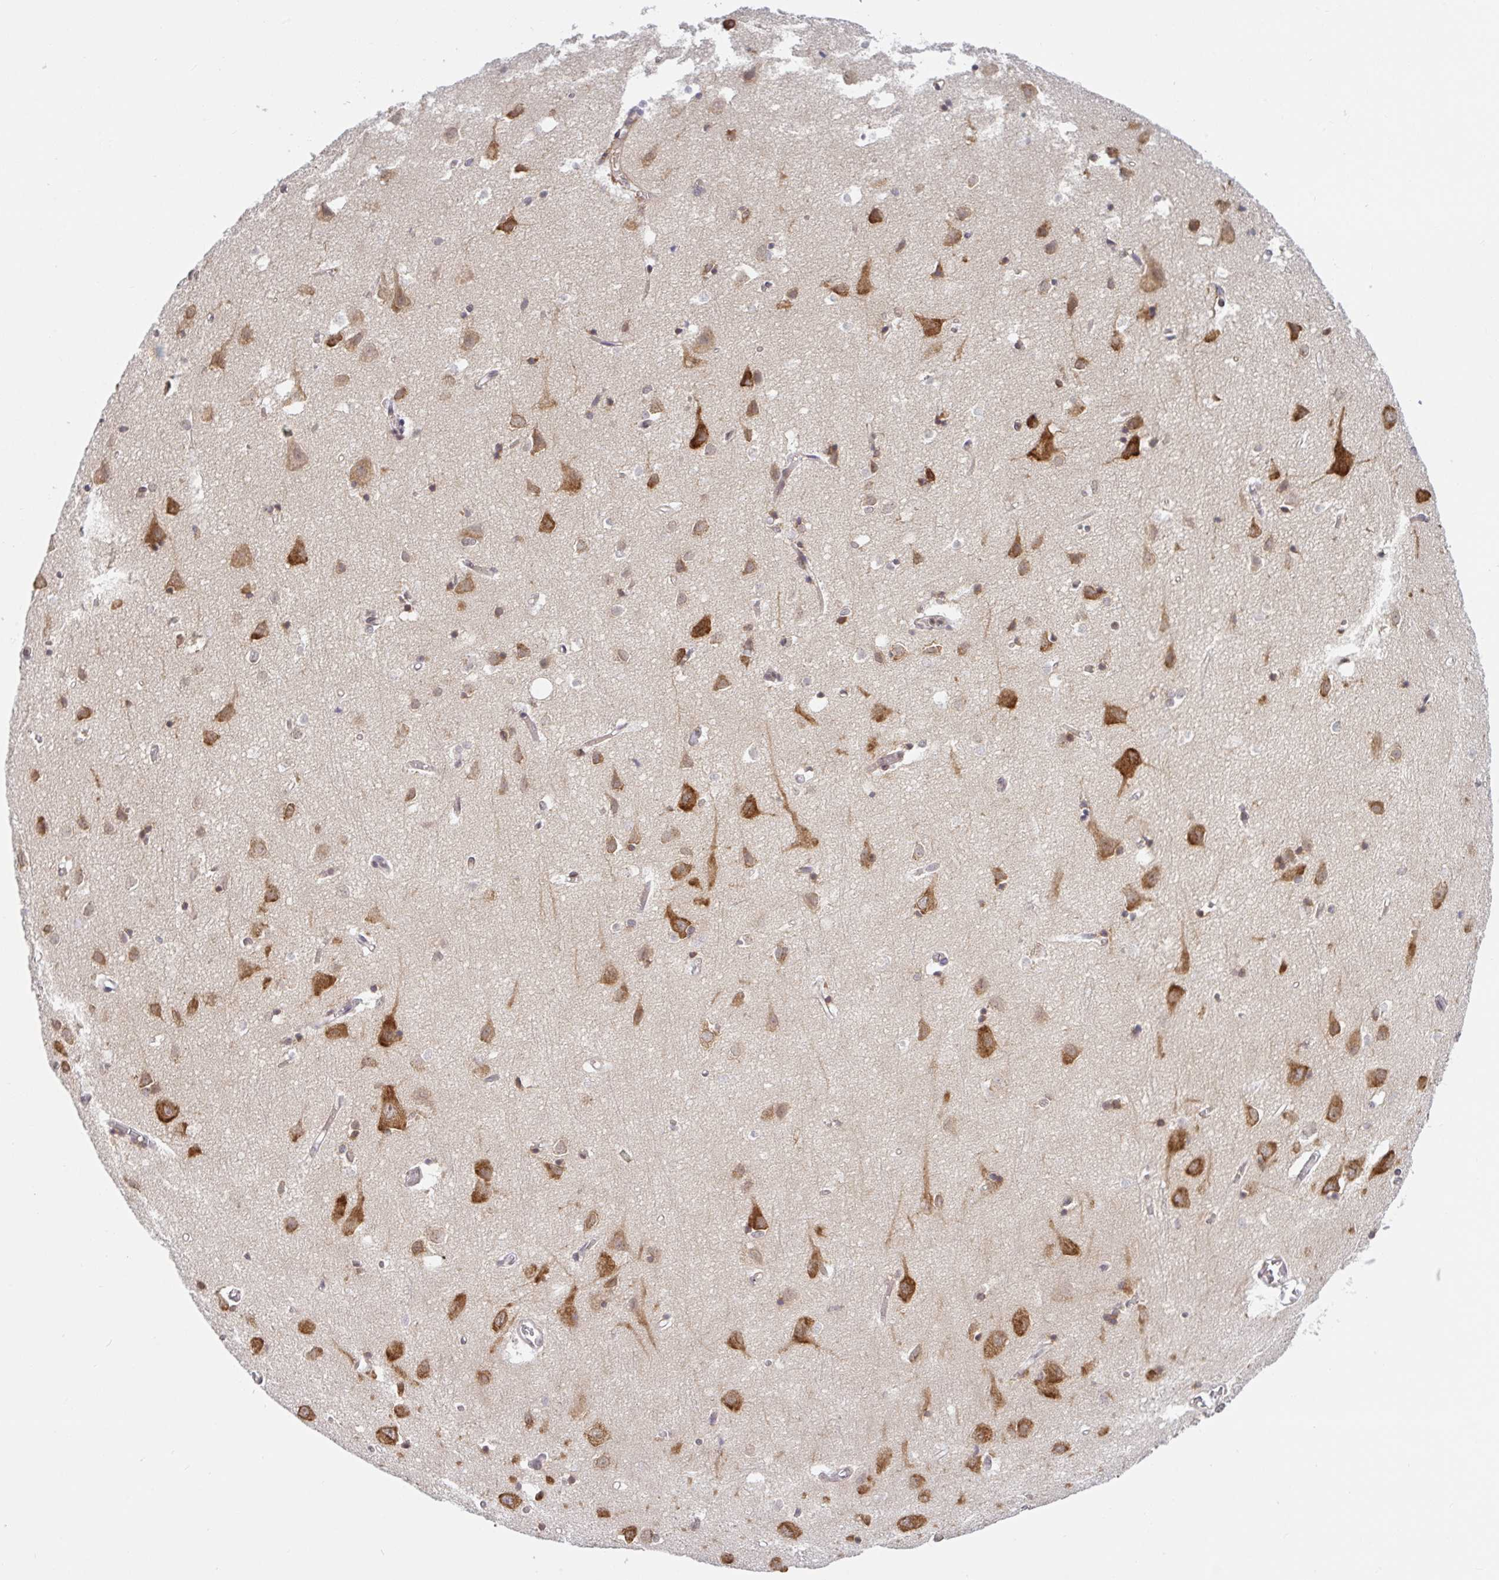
{"staining": {"intensity": "negative", "quantity": "none", "location": "none"}, "tissue": "cerebral cortex", "cell_type": "Endothelial cells", "image_type": "normal", "snomed": [{"axis": "morphology", "description": "Normal tissue, NOS"}, {"axis": "topography", "description": "Cerebral cortex"}], "caption": "High power microscopy histopathology image of an immunohistochemistry (IHC) micrograph of benign cerebral cortex, revealing no significant expression in endothelial cells. (DAB IHC, high magnification).", "gene": "LARP1", "patient": {"sex": "male", "age": 70}}